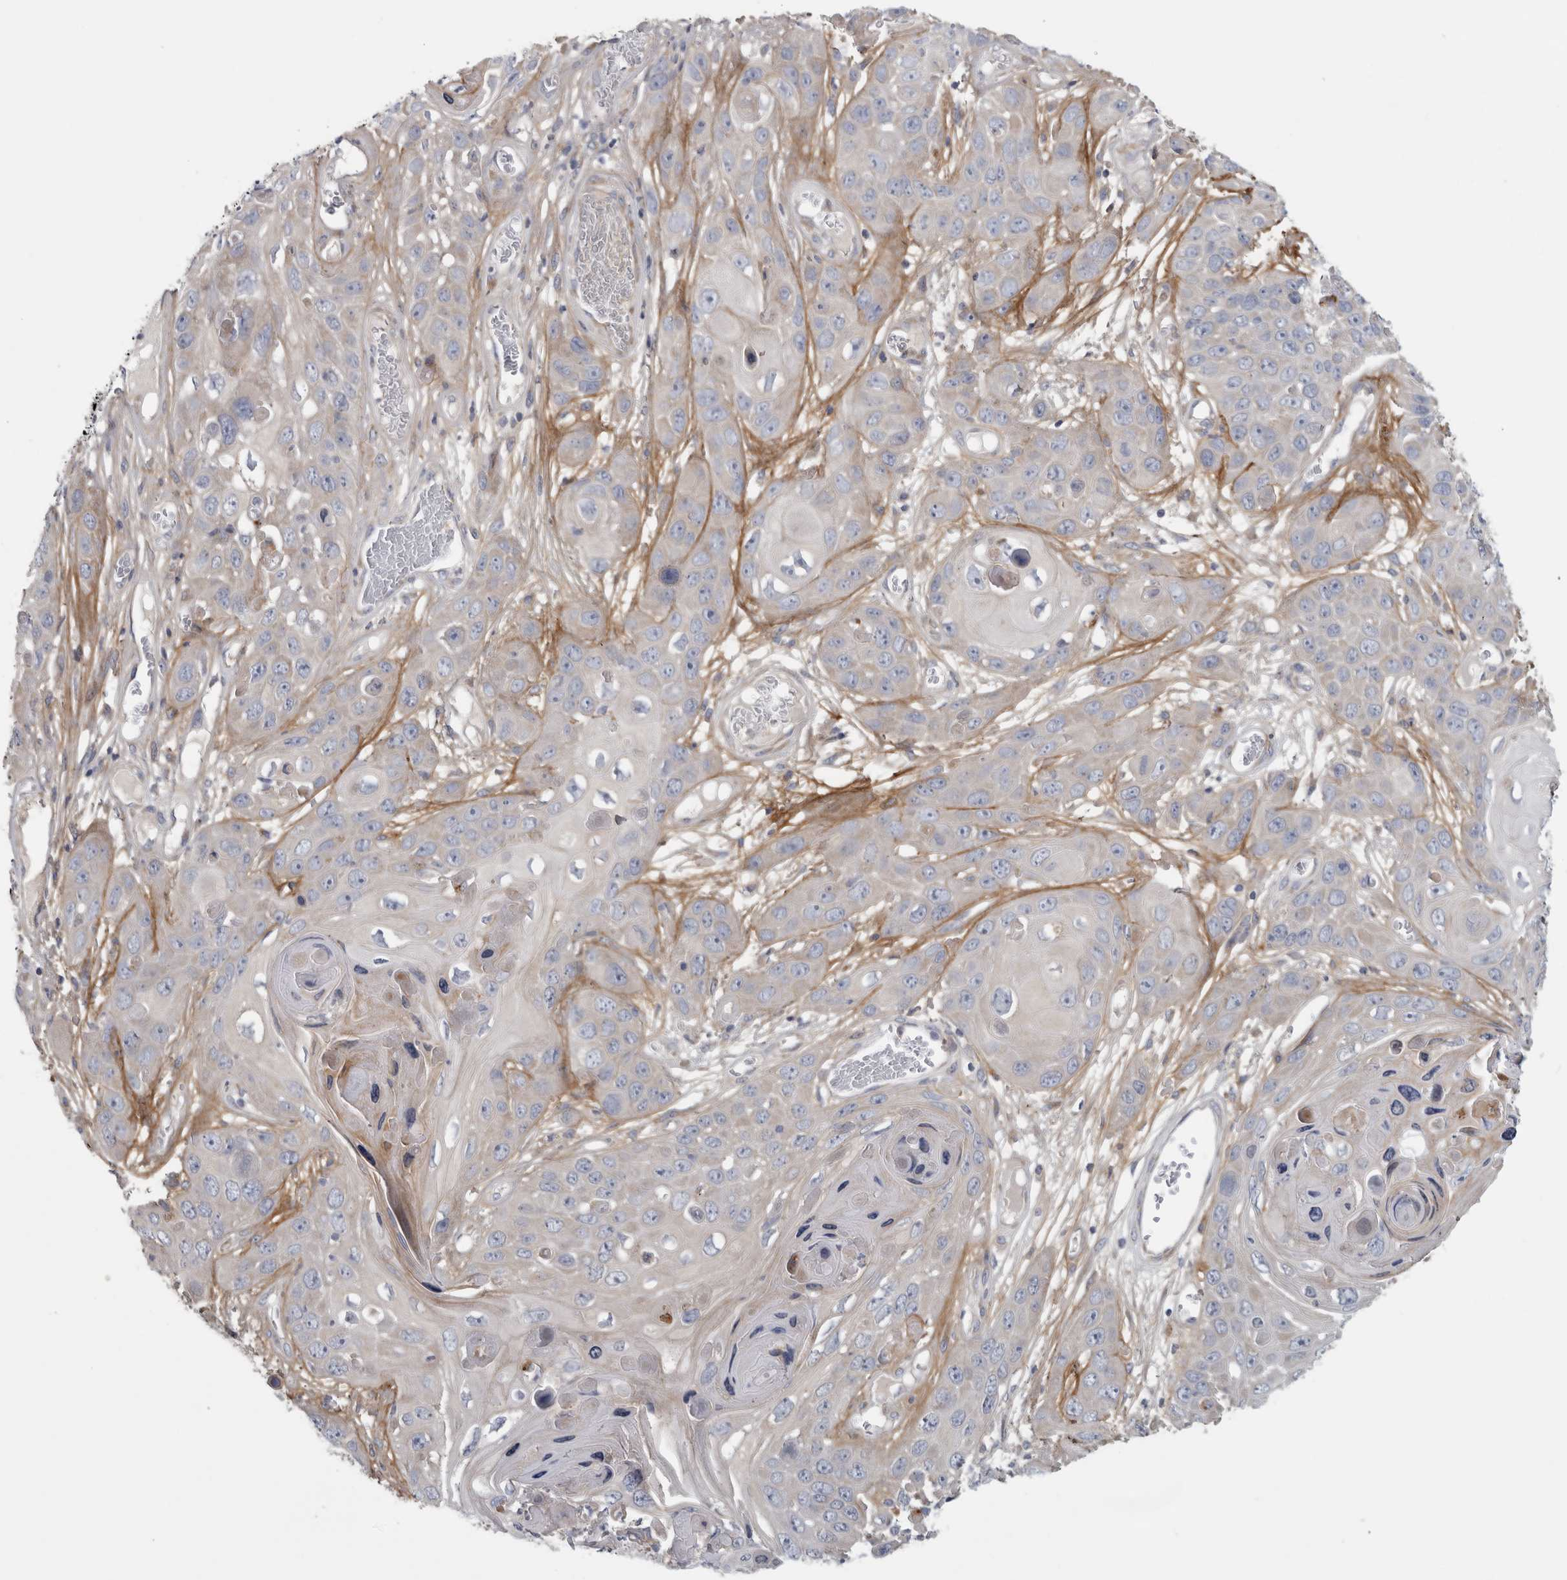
{"staining": {"intensity": "negative", "quantity": "none", "location": "none"}, "tissue": "skin cancer", "cell_type": "Tumor cells", "image_type": "cancer", "snomed": [{"axis": "morphology", "description": "Squamous cell carcinoma, NOS"}, {"axis": "topography", "description": "Skin"}], "caption": "The photomicrograph demonstrates no staining of tumor cells in squamous cell carcinoma (skin). (Stains: DAB (3,3'-diaminobenzidine) immunohistochemistry (IHC) with hematoxylin counter stain, Microscopy: brightfield microscopy at high magnification).", "gene": "ATXN2", "patient": {"sex": "male", "age": 55}}